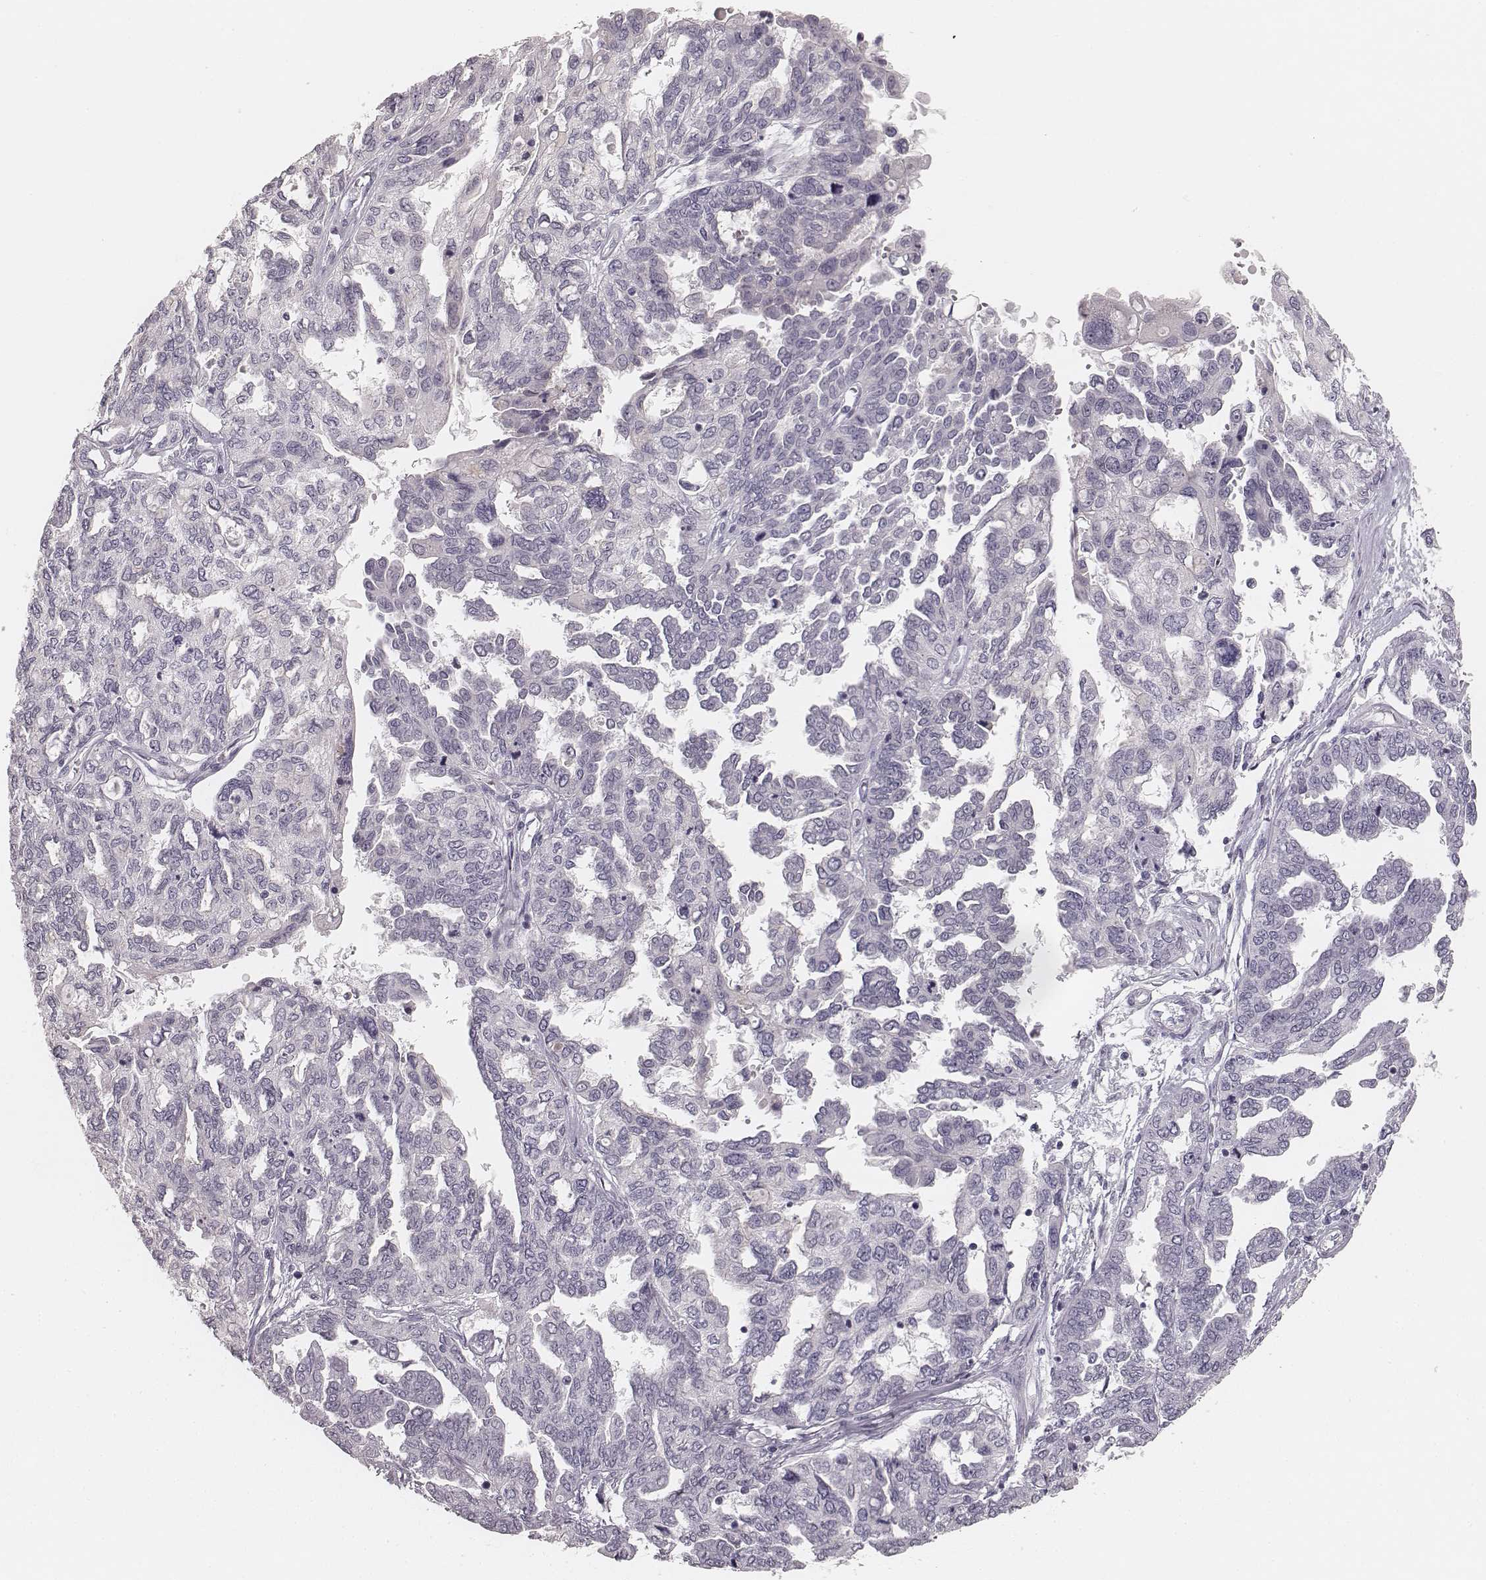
{"staining": {"intensity": "negative", "quantity": "none", "location": "none"}, "tissue": "ovarian cancer", "cell_type": "Tumor cells", "image_type": "cancer", "snomed": [{"axis": "morphology", "description": "Cystadenocarcinoma, serous, NOS"}, {"axis": "topography", "description": "Ovary"}], "caption": "Immunohistochemical staining of ovarian serous cystadenocarcinoma shows no significant positivity in tumor cells. (Stains: DAB IHC with hematoxylin counter stain, Microscopy: brightfield microscopy at high magnification).", "gene": "HNF4G", "patient": {"sex": "female", "age": 53}}